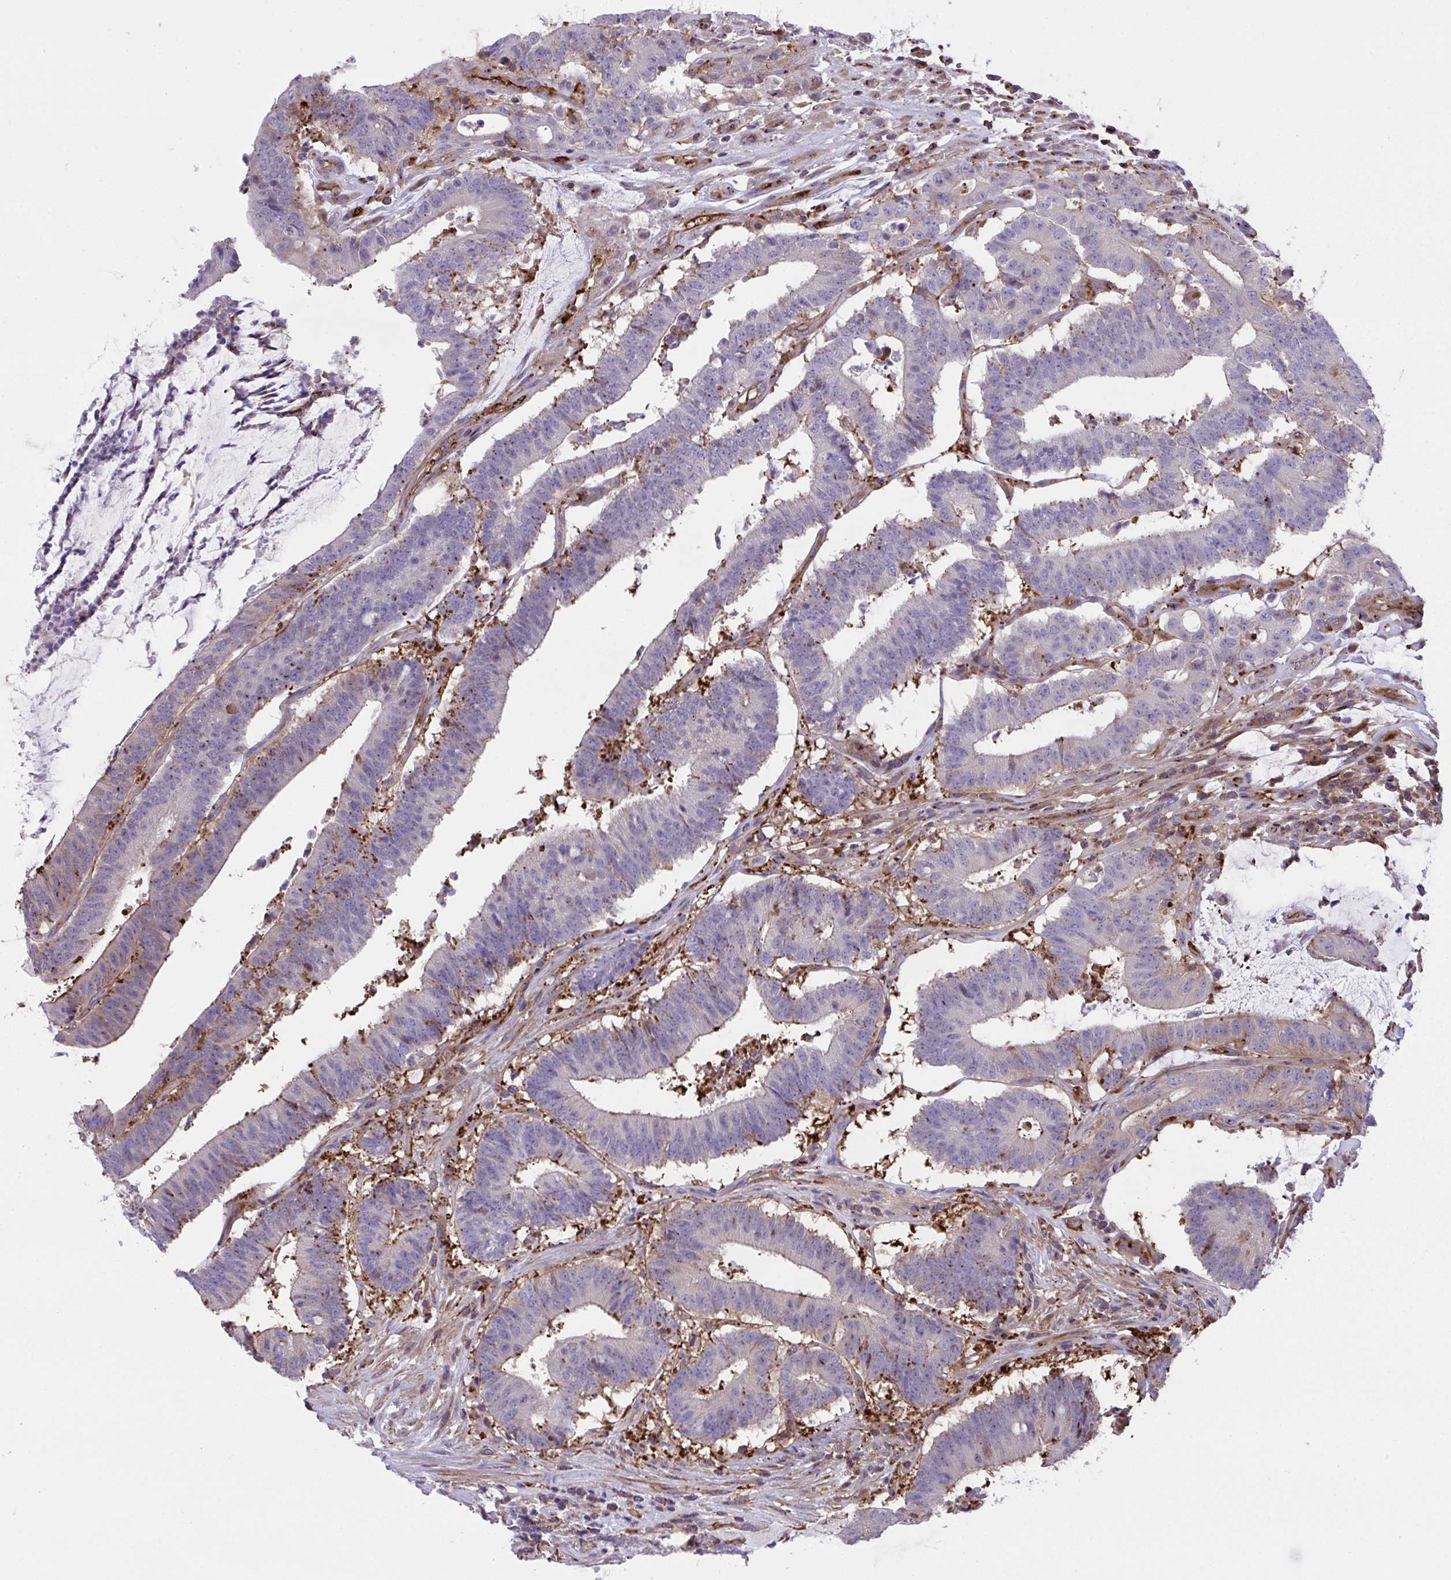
{"staining": {"intensity": "weak", "quantity": "<25%", "location": "cytoplasmic/membranous"}, "tissue": "colorectal cancer", "cell_type": "Tumor cells", "image_type": "cancer", "snomed": [{"axis": "morphology", "description": "Adenocarcinoma, NOS"}, {"axis": "topography", "description": "Colon"}], "caption": "An immunohistochemistry image of colorectal cancer is shown. There is no staining in tumor cells of colorectal cancer. Nuclei are stained in blue.", "gene": "PPIH", "patient": {"sex": "female", "age": 43}}